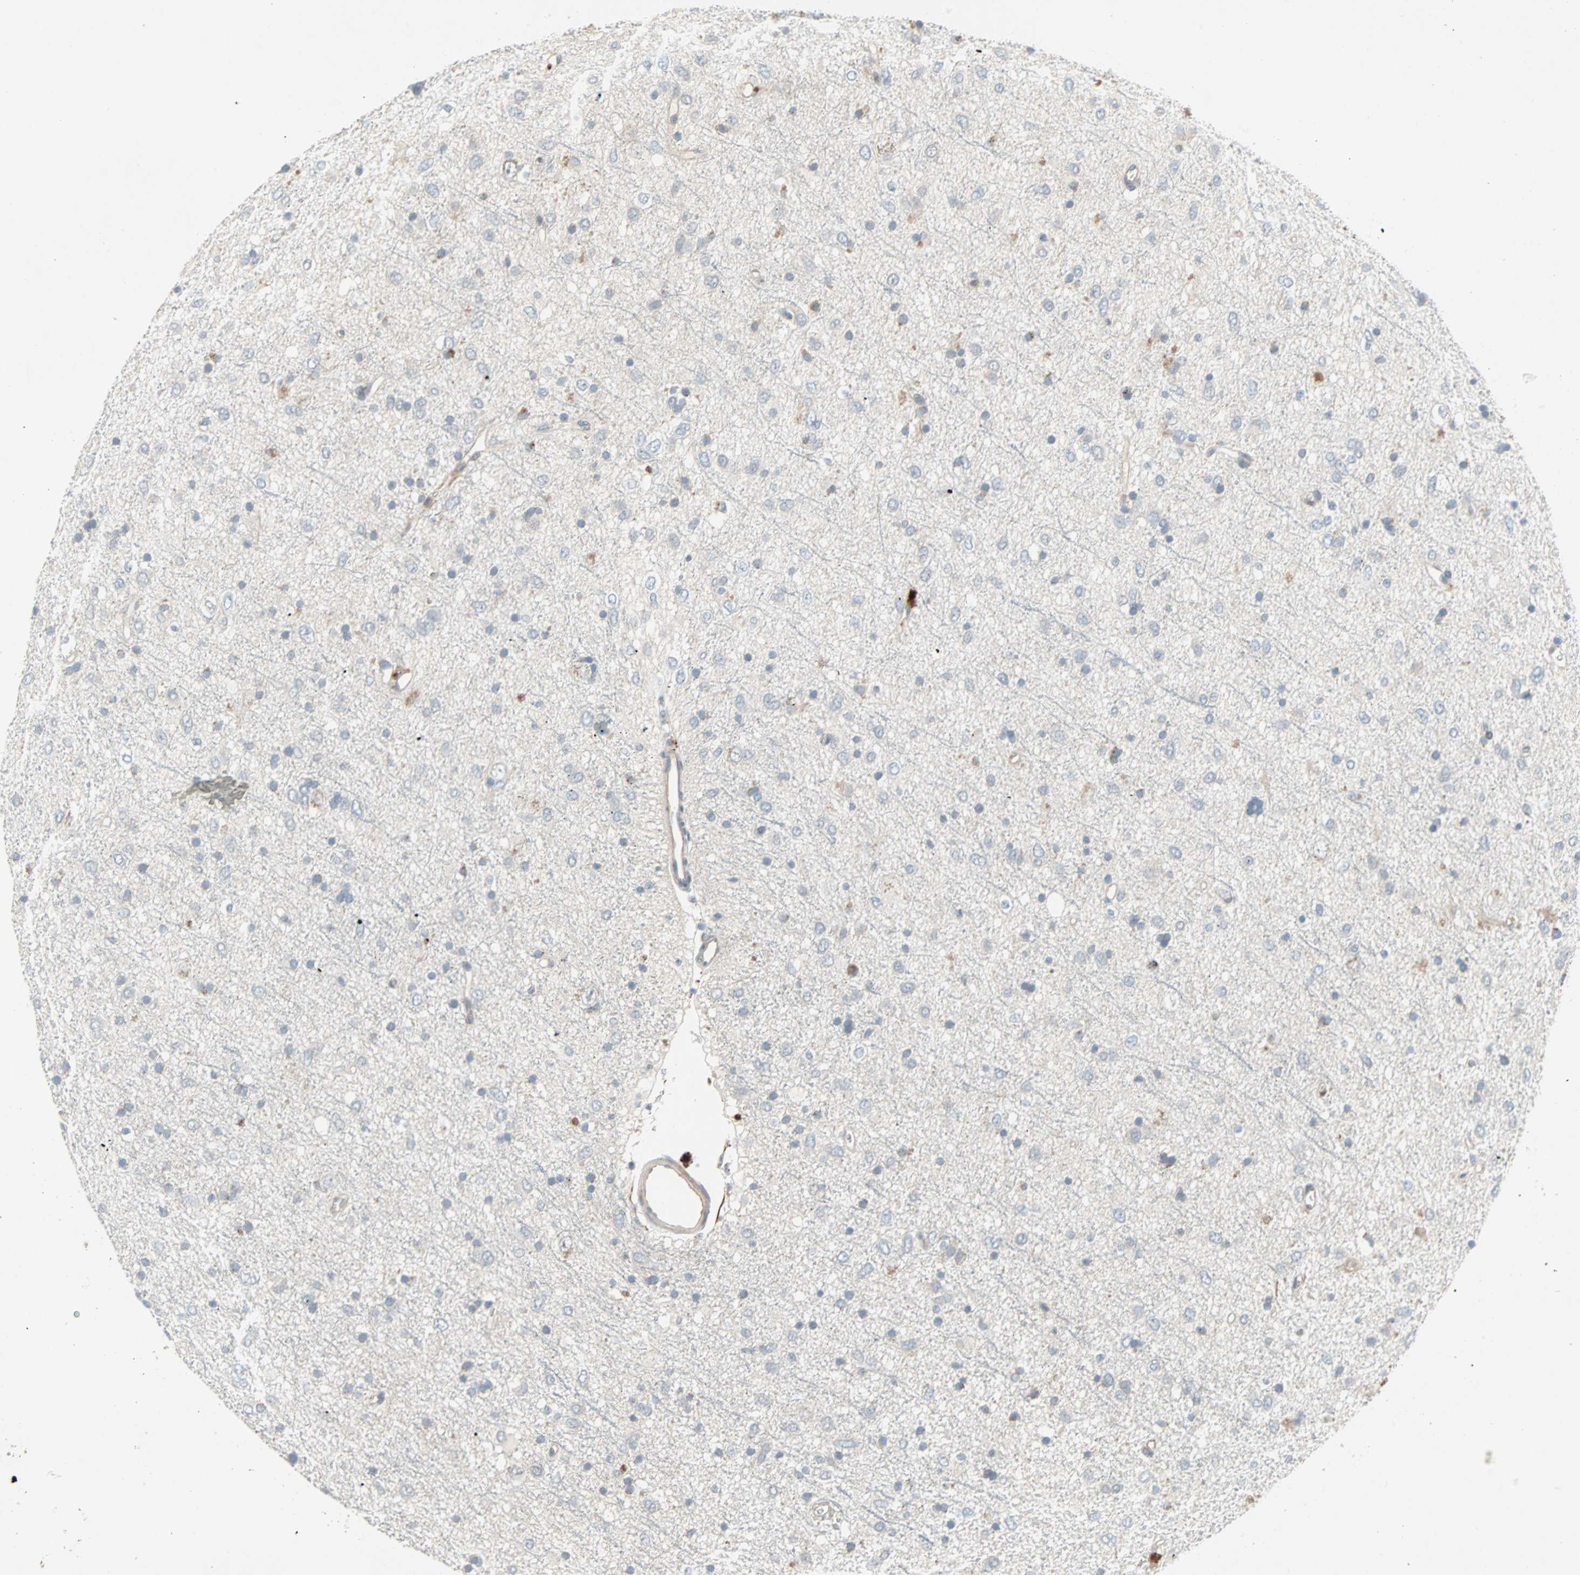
{"staining": {"intensity": "weak", "quantity": "<25%", "location": "cytoplasmic/membranous"}, "tissue": "glioma", "cell_type": "Tumor cells", "image_type": "cancer", "snomed": [{"axis": "morphology", "description": "Glioma, malignant, Low grade"}, {"axis": "topography", "description": "Brain"}], "caption": "Image shows no protein staining in tumor cells of malignant glioma (low-grade) tissue.", "gene": "CAND2", "patient": {"sex": "male", "age": 77}}